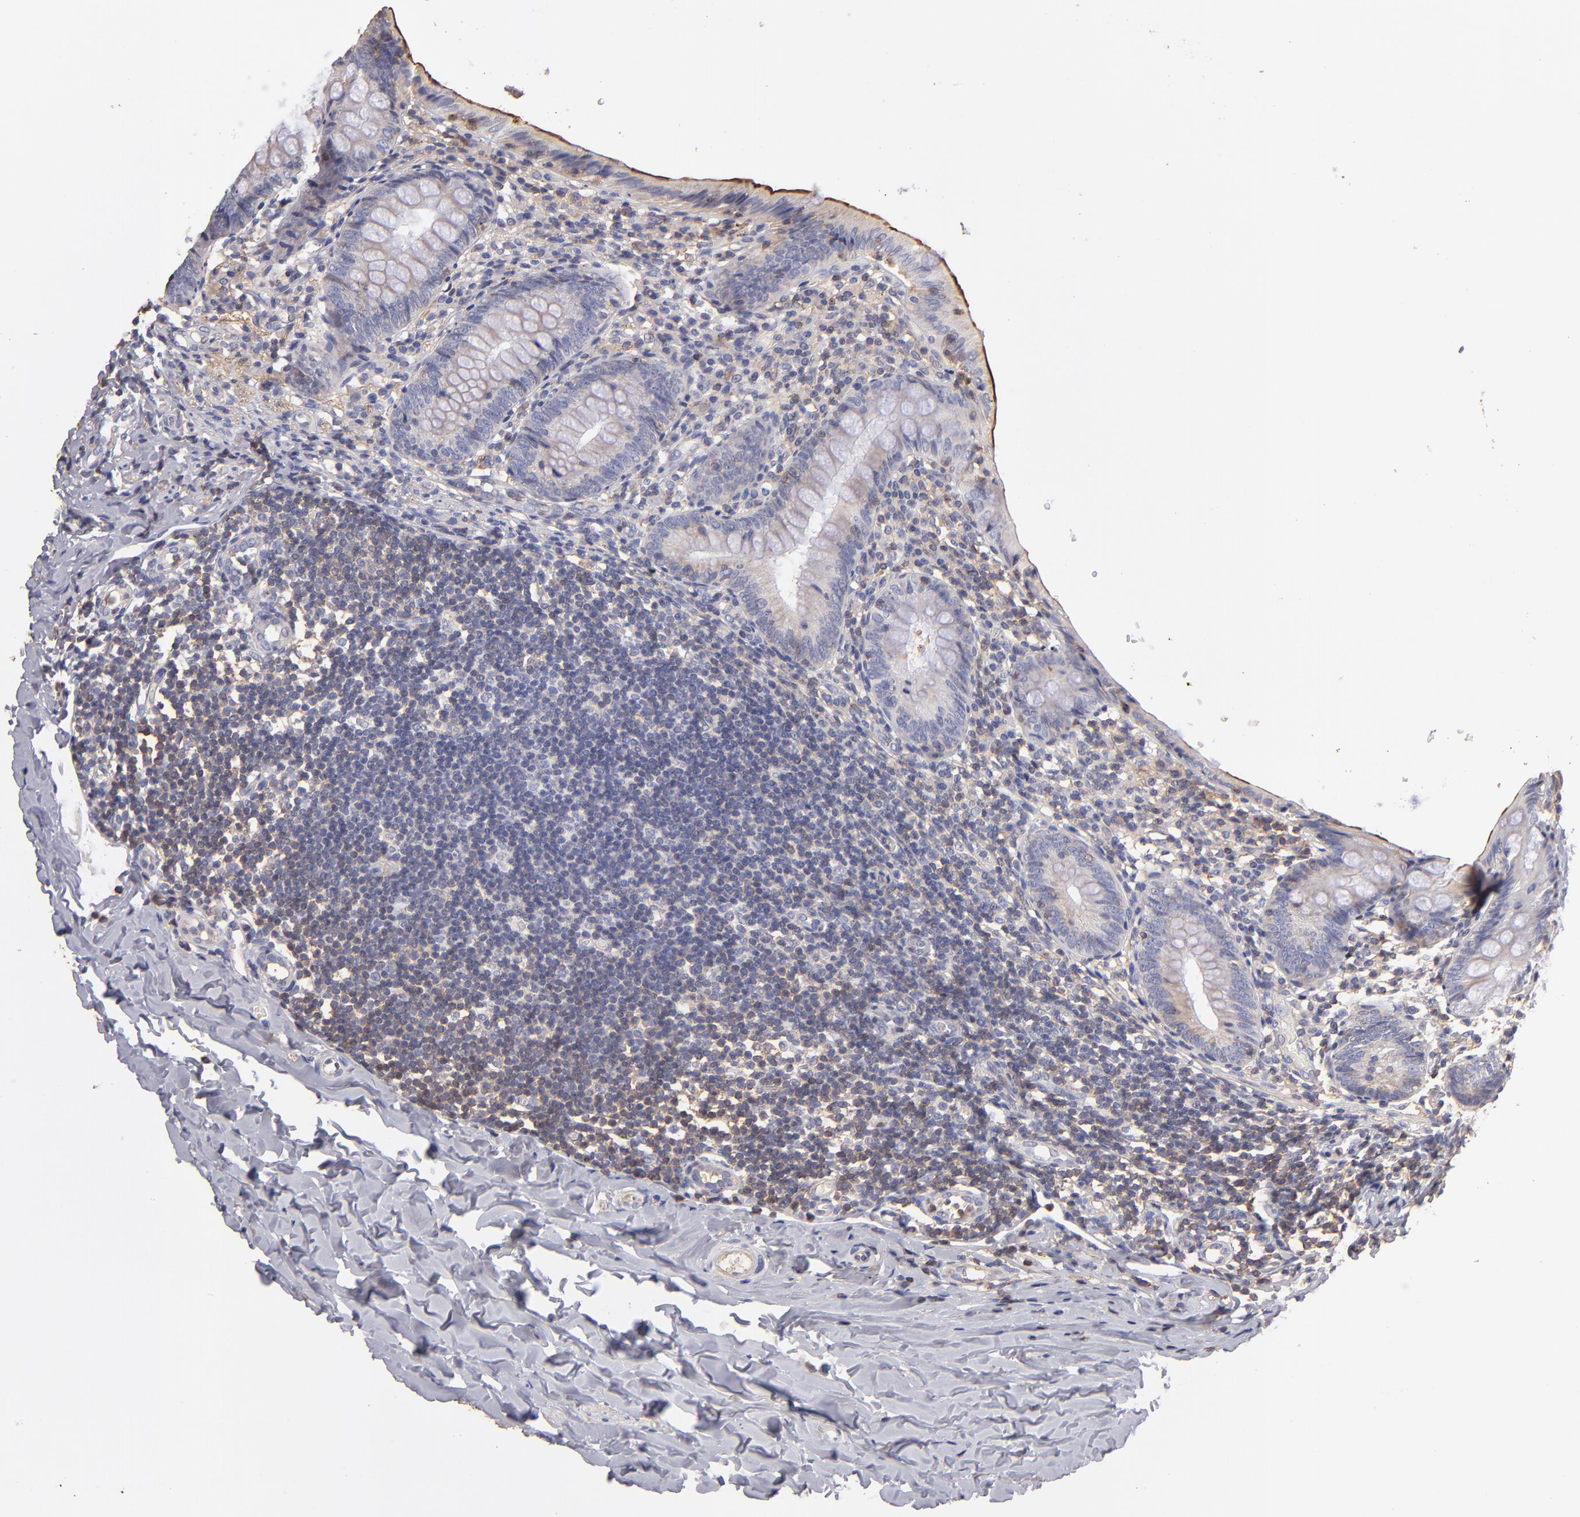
{"staining": {"intensity": "weak", "quantity": ">75%", "location": "cytoplasmic/membranous"}, "tissue": "appendix", "cell_type": "Glandular cells", "image_type": "normal", "snomed": [{"axis": "morphology", "description": "Normal tissue, NOS"}, {"axis": "topography", "description": "Appendix"}], "caption": "A histopathology image of human appendix stained for a protein exhibits weak cytoplasmic/membranous brown staining in glandular cells. (DAB = brown stain, brightfield microscopy at high magnification).", "gene": "ABCB1", "patient": {"sex": "female", "age": 17}}